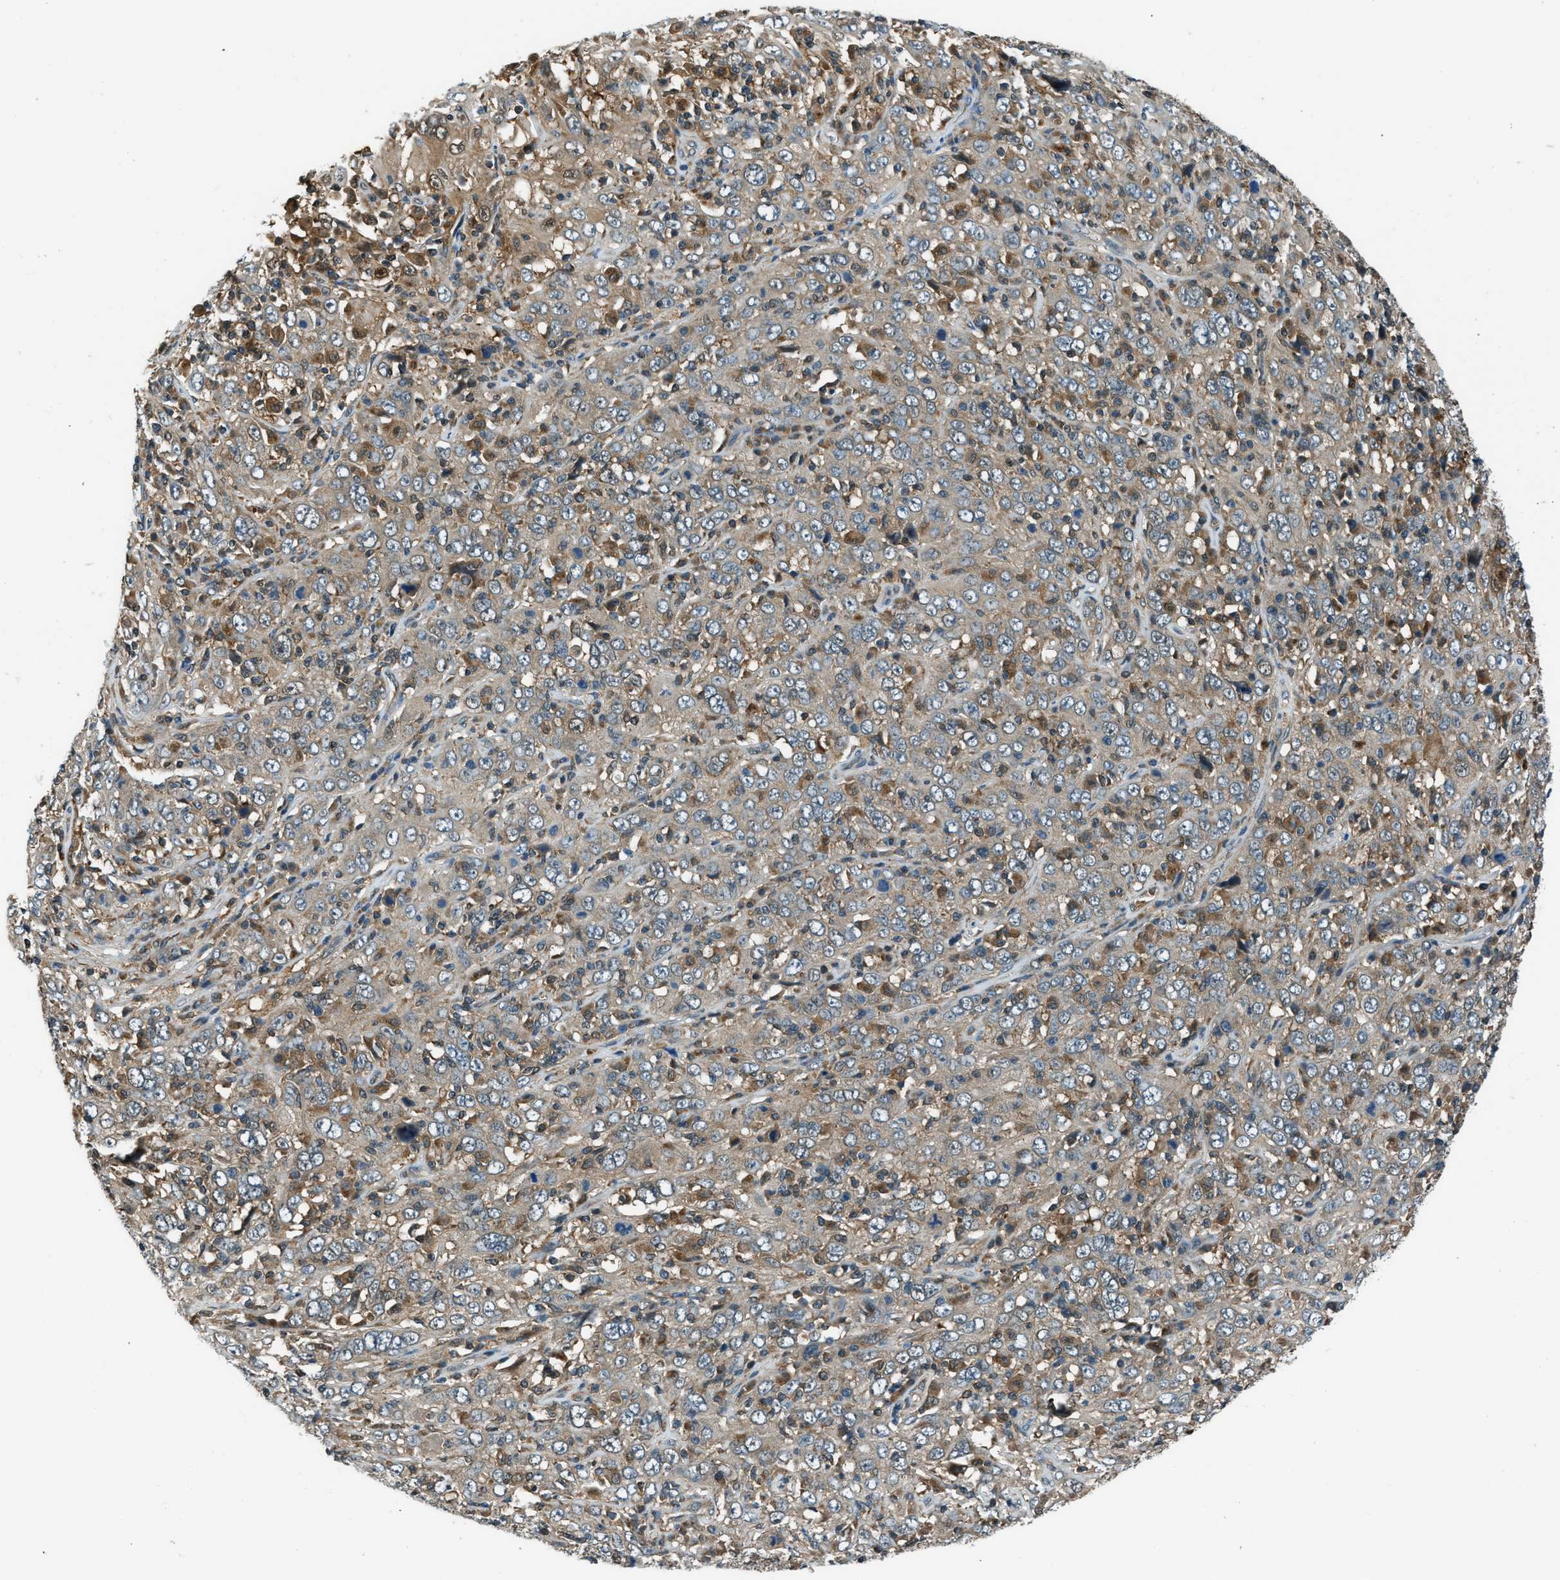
{"staining": {"intensity": "moderate", "quantity": "25%-75%", "location": "cytoplasmic/membranous"}, "tissue": "cervical cancer", "cell_type": "Tumor cells", "image_type": "cancer", "snomed": [{"axis": "morphology", "description": "Squamous cell carcinoma, NOS"}, {"axis": "topography", "description": "Cervix"}], "caption": "Immunohistochemistry image of neoplastic tissue: human squamous cell carcinoma (cervical) stained using IHC shows medium levels of moderate protein expression localized specifically in the cytoplasmic/membranous of tumor cells, appearing as a cytoplasmic/membranous brown color.", "gene": "HEBP2", "patient": {"sex": "female", "age": 46}}